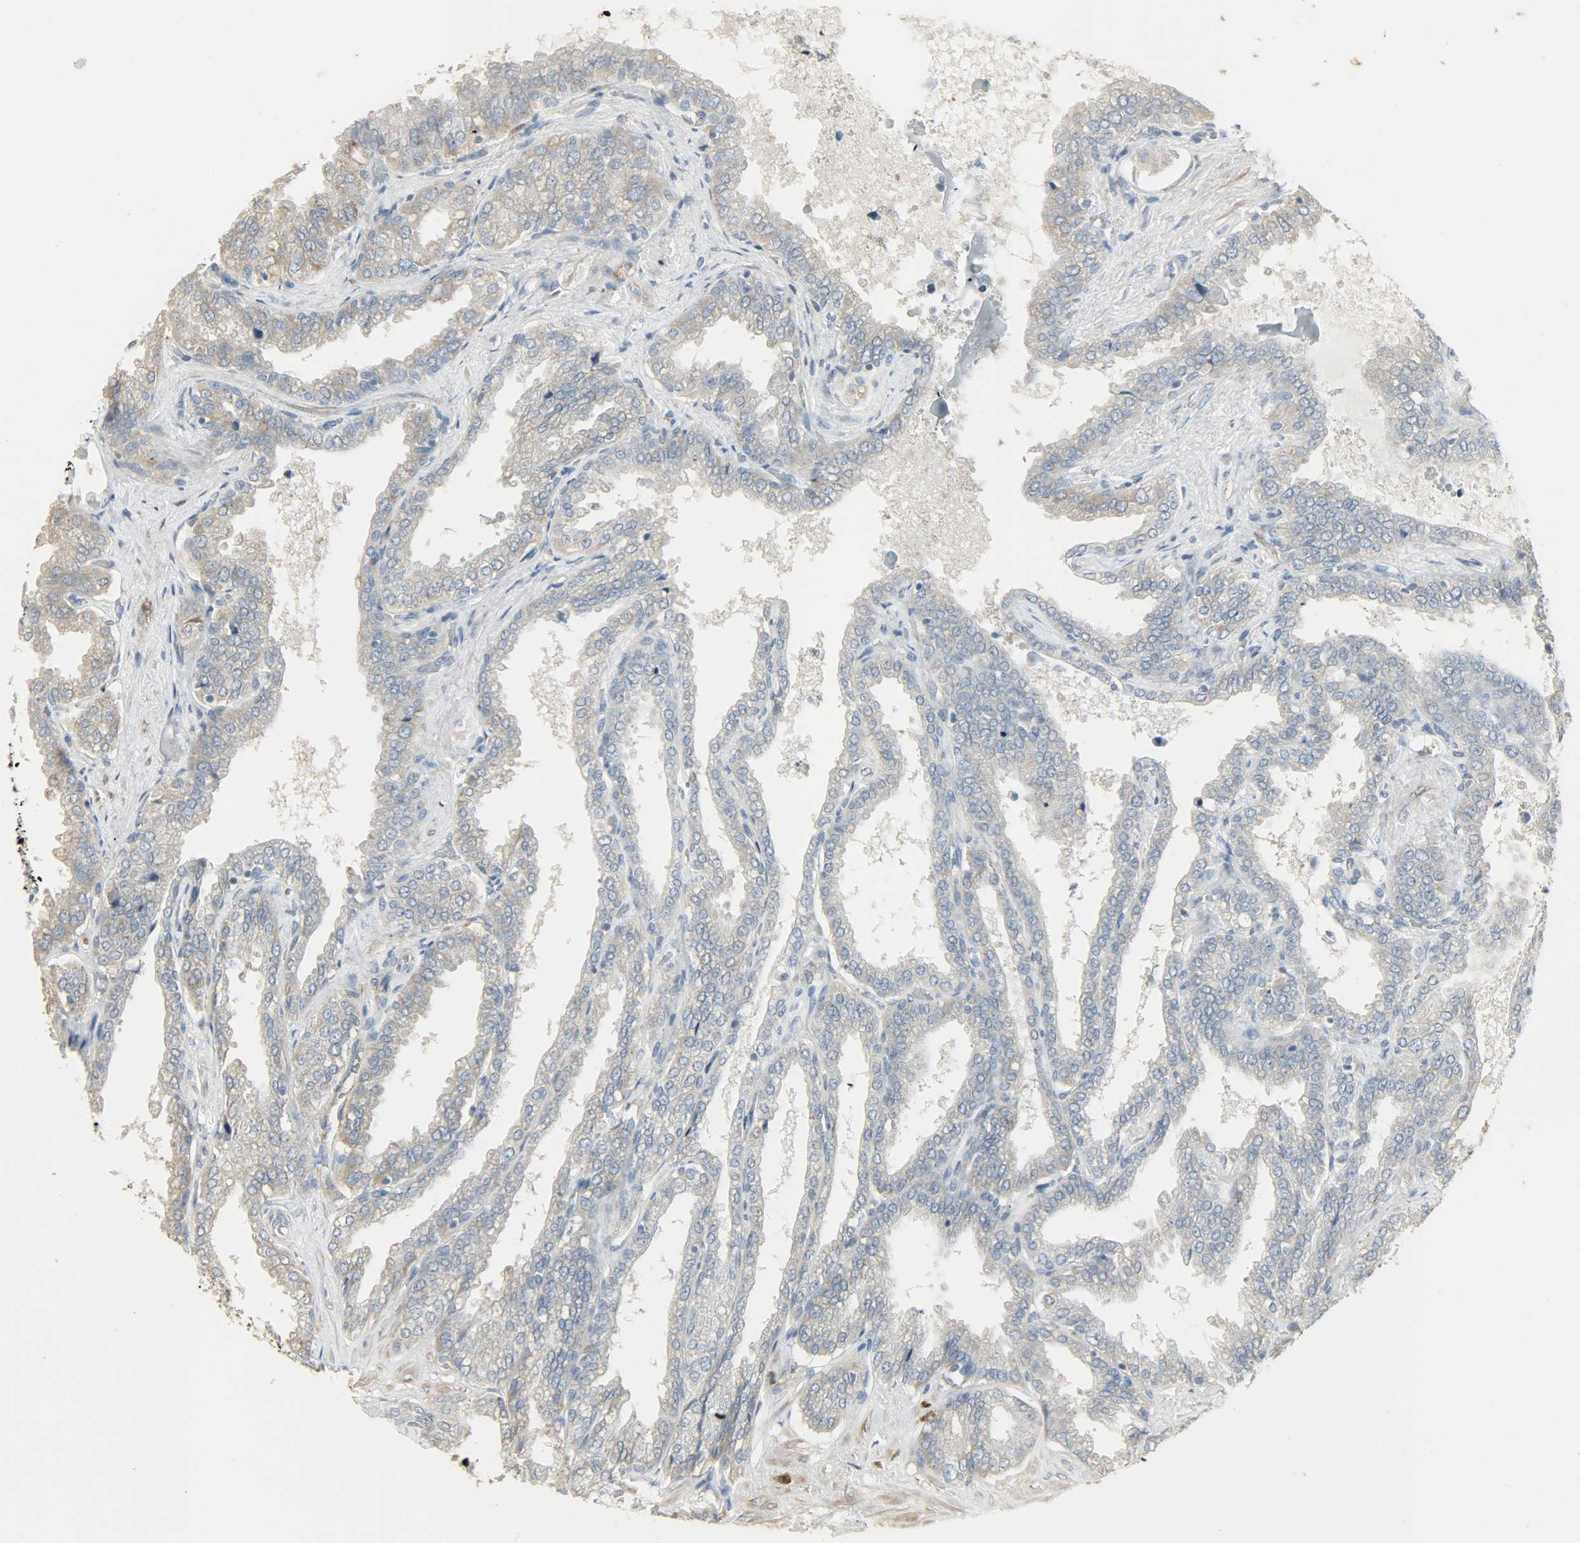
{"staining": {"intensity": "weak", "quantity": "25%-75%", "location": "cytoplasmic/membranous"}, "tissue": "seminal vesicle", "cell_type": "Glandular cells", "image_type": "normal", "snomed": [{"axis": "morphology", "description": "Normal tissue, NOS"}, {"axis": "topography", "description": "Seminal veicle"}], "caption": "A photomicrograph of seminal vesicle stained for a protein shows weak cytoplasmic/membranous brown staining in glandular cells. Using DAB (3,3'-diaminobenzidine) (brown) and hematoxylin (blue) stains, captured at high magnification using brightfield microscopy.", "gene": "ENPEP", "patient": {"sex": "male", "age": 46}}